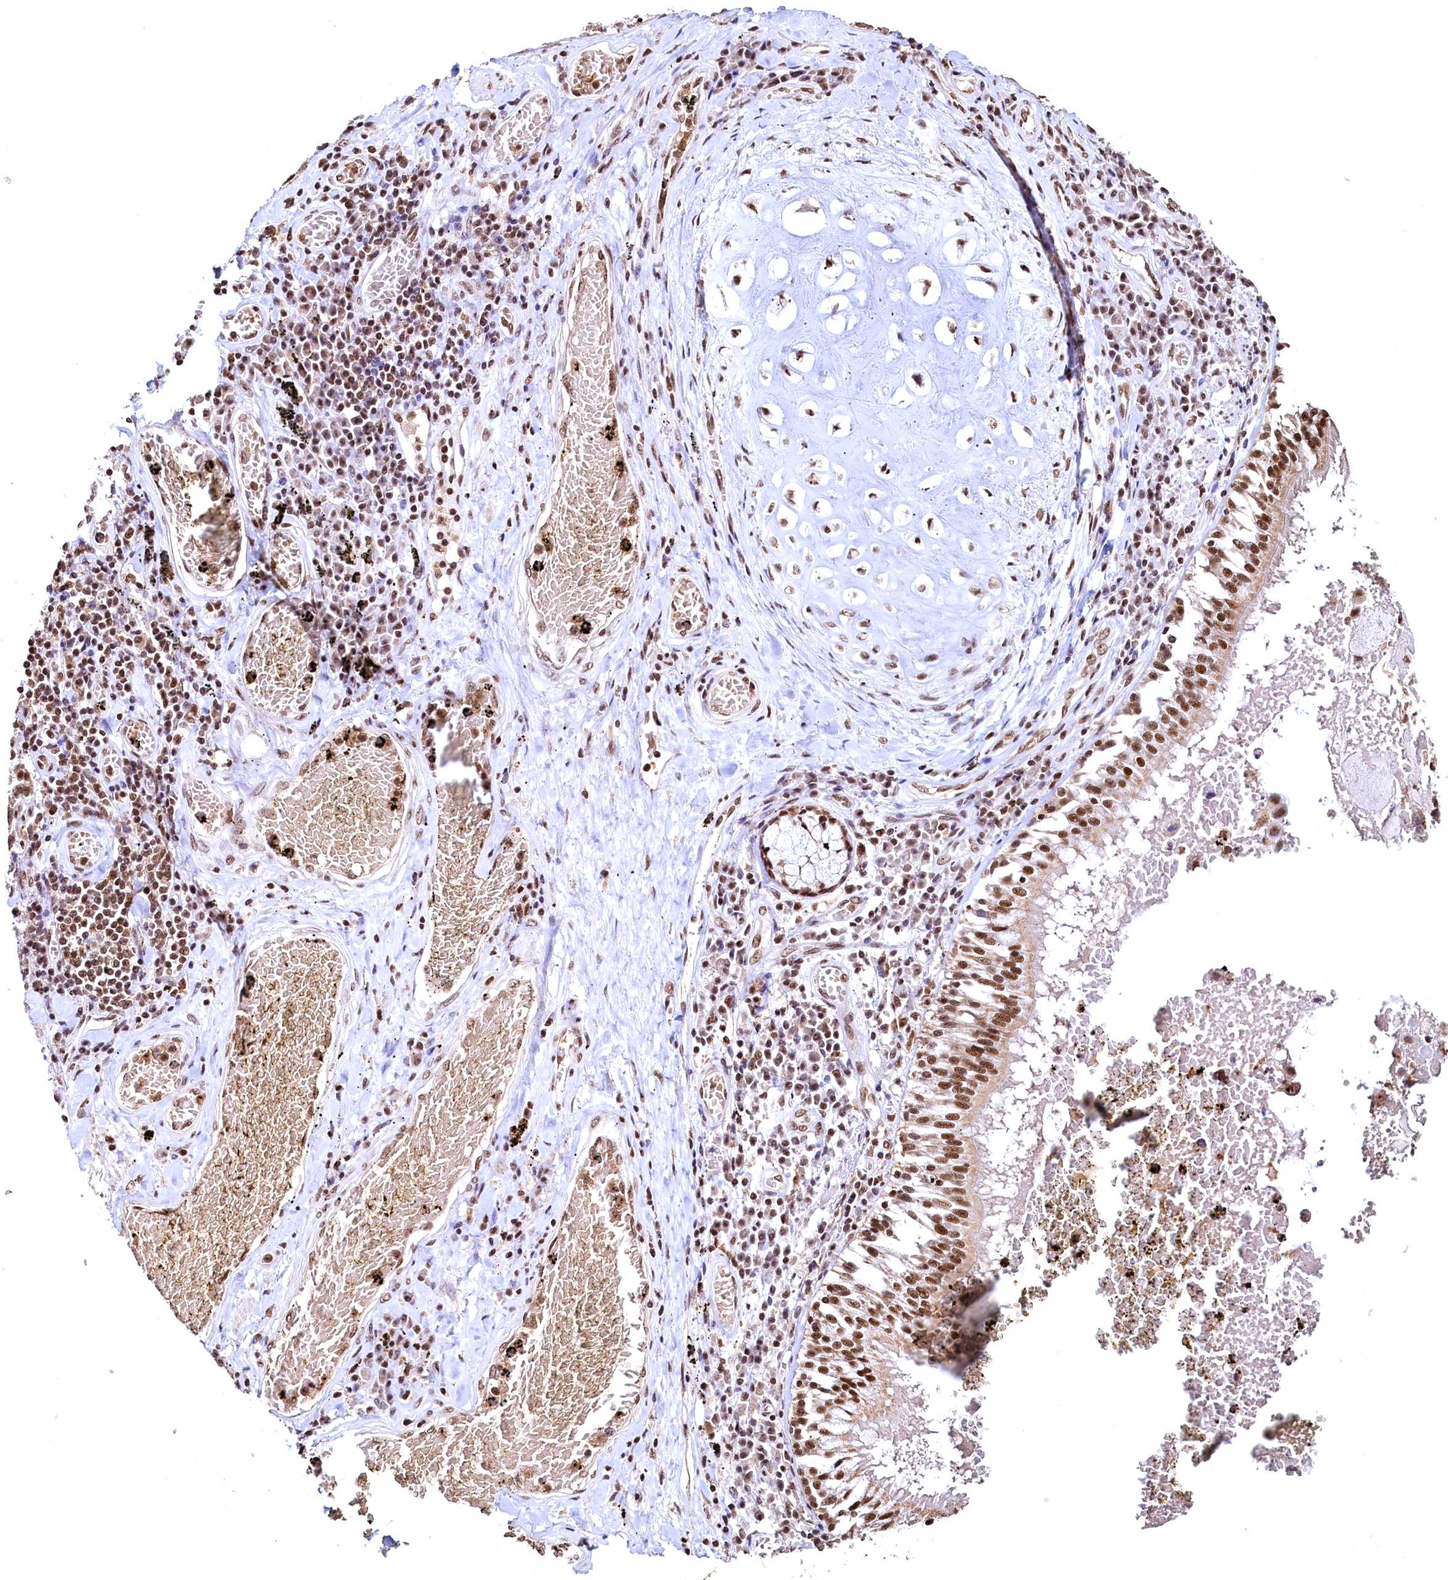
{"staining": {"intensity": "strong", "quantity": ">75%", "location": "nuclear"}, "tissue": "lung cancer", "cell_type": "Tumor cells", "image_type": "cancer", "snomed": [{"axis": "morphology", "description": "Squamous cell carcinoma, NOS"}, {"axis": "topography", "description": "Lung"}], "caption": "Lung cancer stained with a brown dye reveals strong nuclear positive staining in about >75% of tumor cells.", "gene": "RSRC2", "patient": {"sex": "male", "age": 65}}